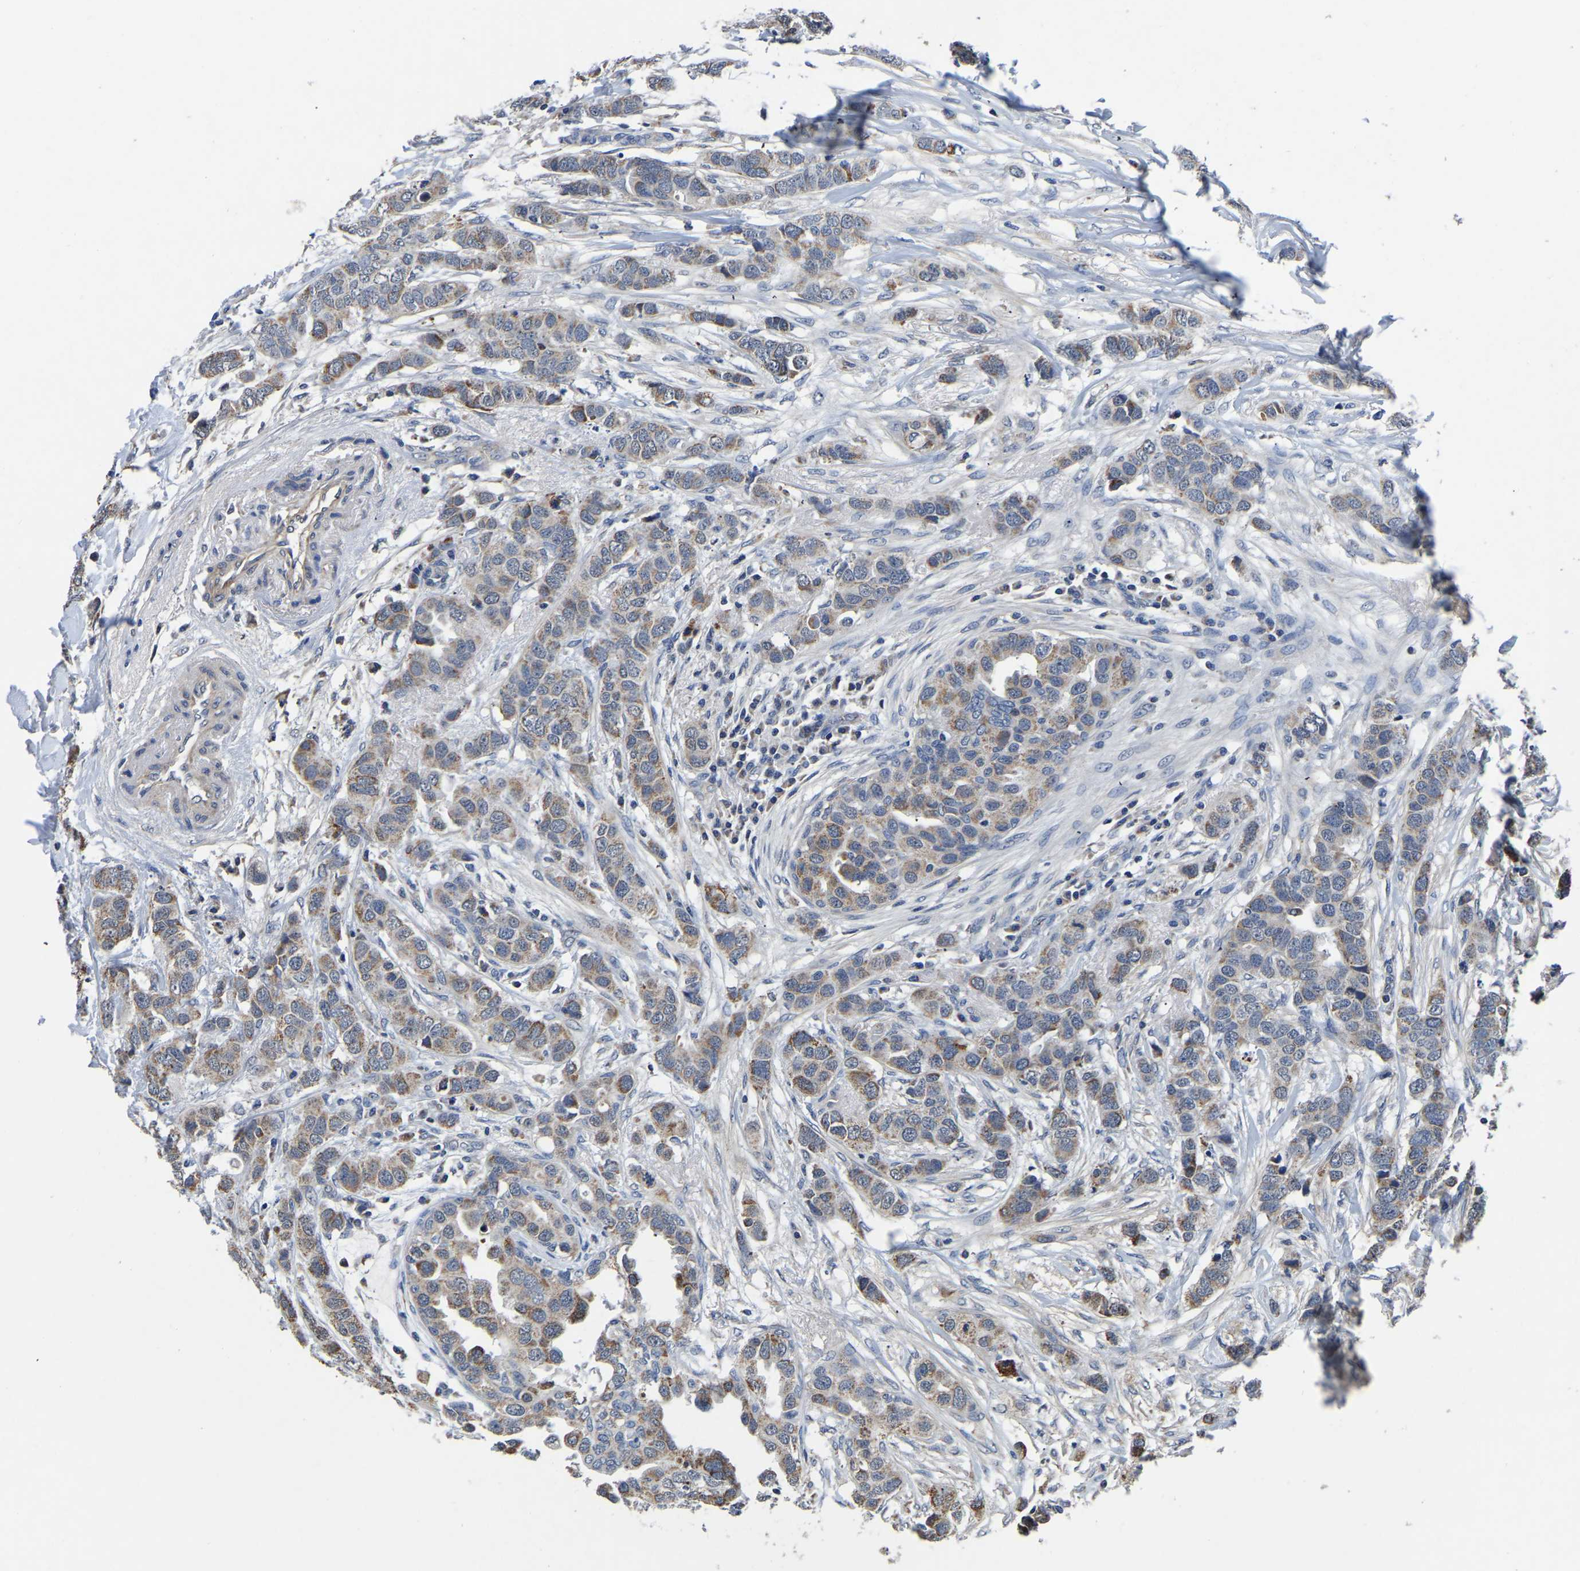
{"staining": {"intensity": "moderate", "quantity": ">75%", "location": "cytoplasmic/membranous"}, "tissue": "breast cancer", "cell_type": "Tumor cells", "image_type": "cancer", "snomed": [{"axis": "morphology", "description": "Duct carcinoma"}, {"axis": "topography", "description": "Breast"}], "caption": "Immunohistochemistry of breast cancer reveals medium levels of moderate cytoplasmic/membranous expression in about >75% of tumor cells.", "gene": "FGD5", "patient": {"sex": "female", "age": 50}}